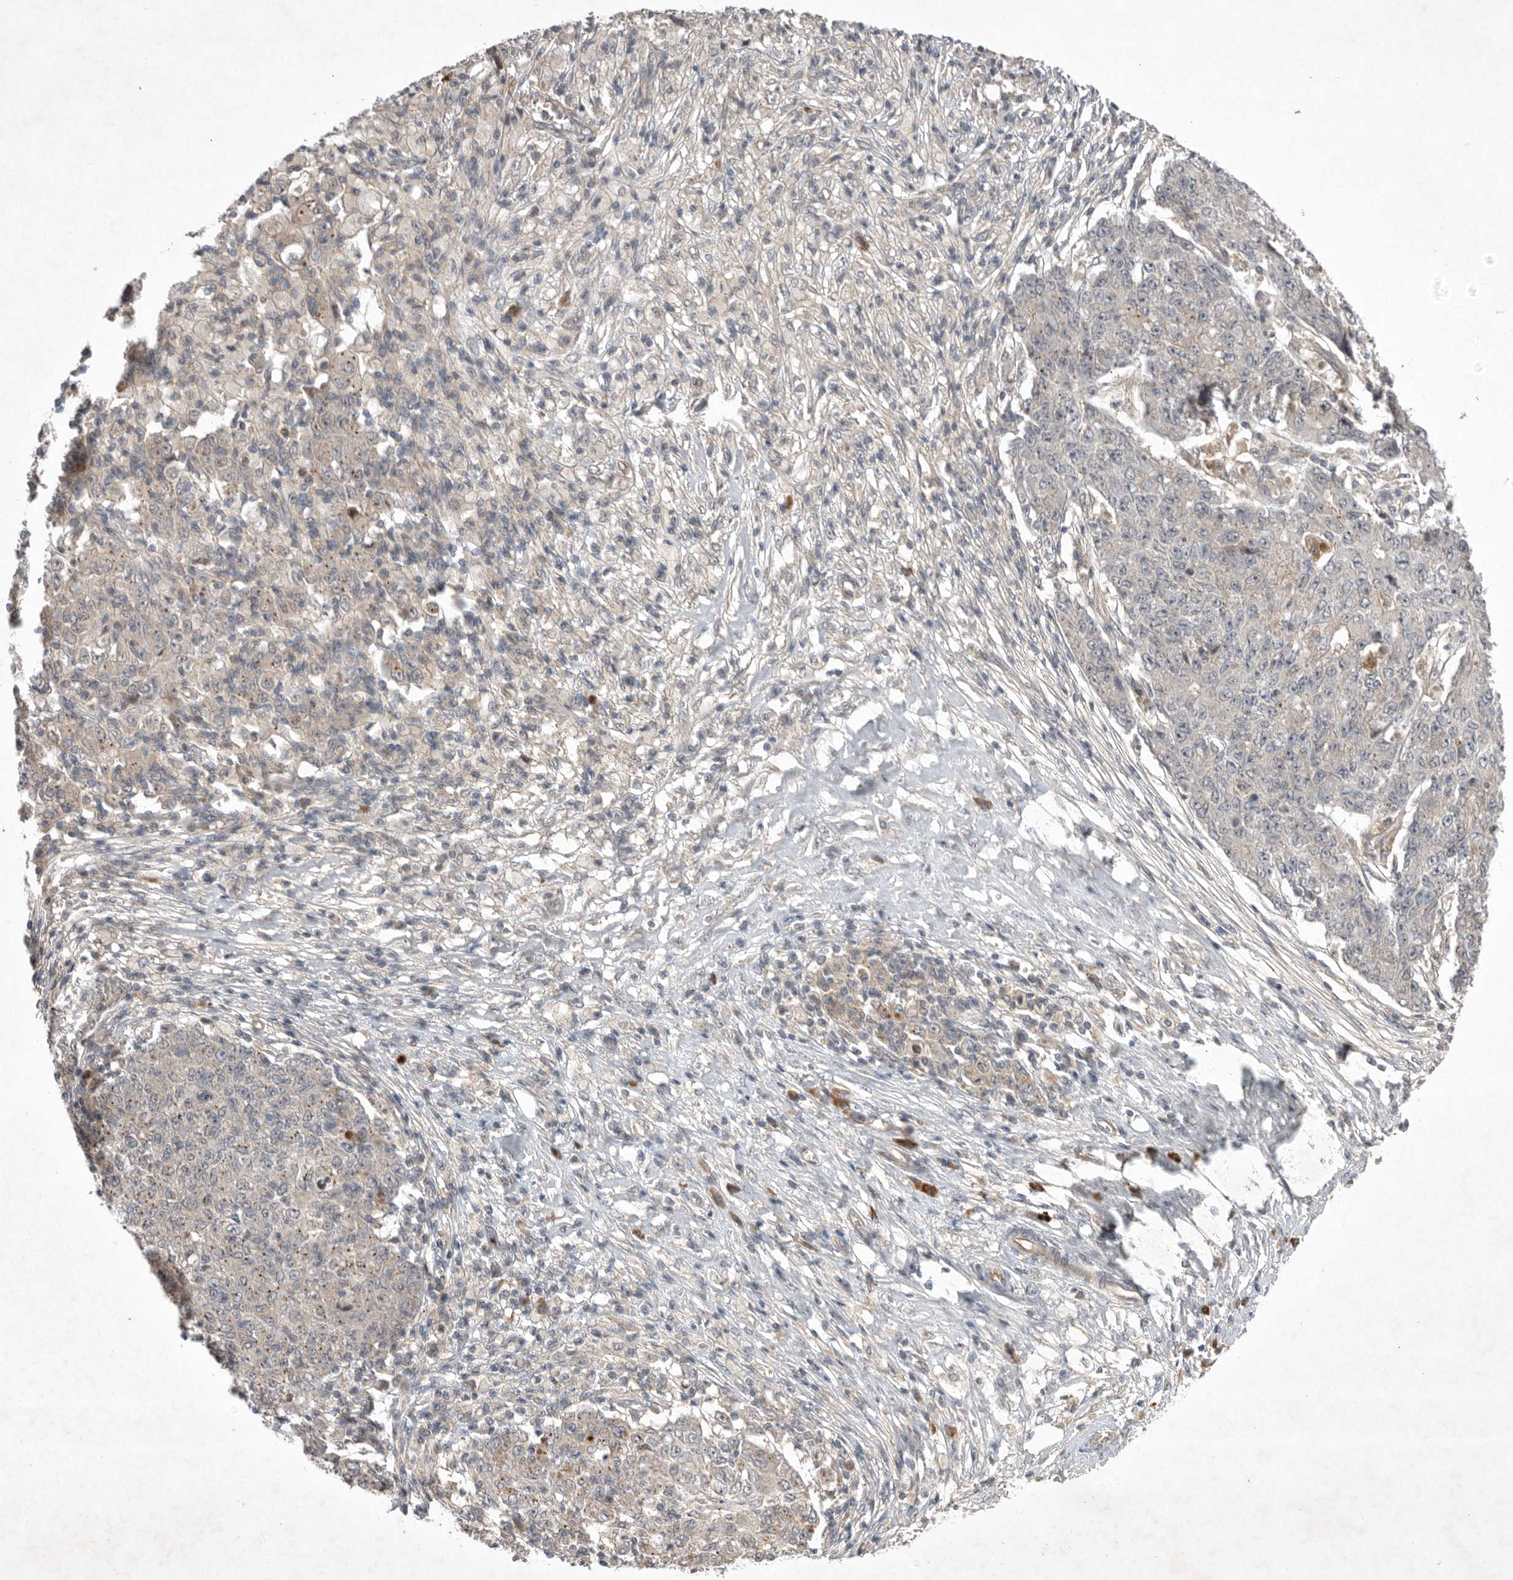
{"staining": {"intensity": "weak", "quantity": "<25%", "location": "cytoplasmic/membranous"}, "tissue": "ovarian cancer", "cell_type": "Tumor cells", "image_type": "cancer", "snomed": [{"axis": "morphology", "description": "Carcinoma, endometroid"}, {"axis": "topography", "description": "Ovary"}], "caption": "A photomicrograph of ovarian cancer (endometroid carcinoma) stained for a protein displays no brown staining in tumor cells.", "gene": "NRCAM", "patient": {"sex": "female", "age": 42}}